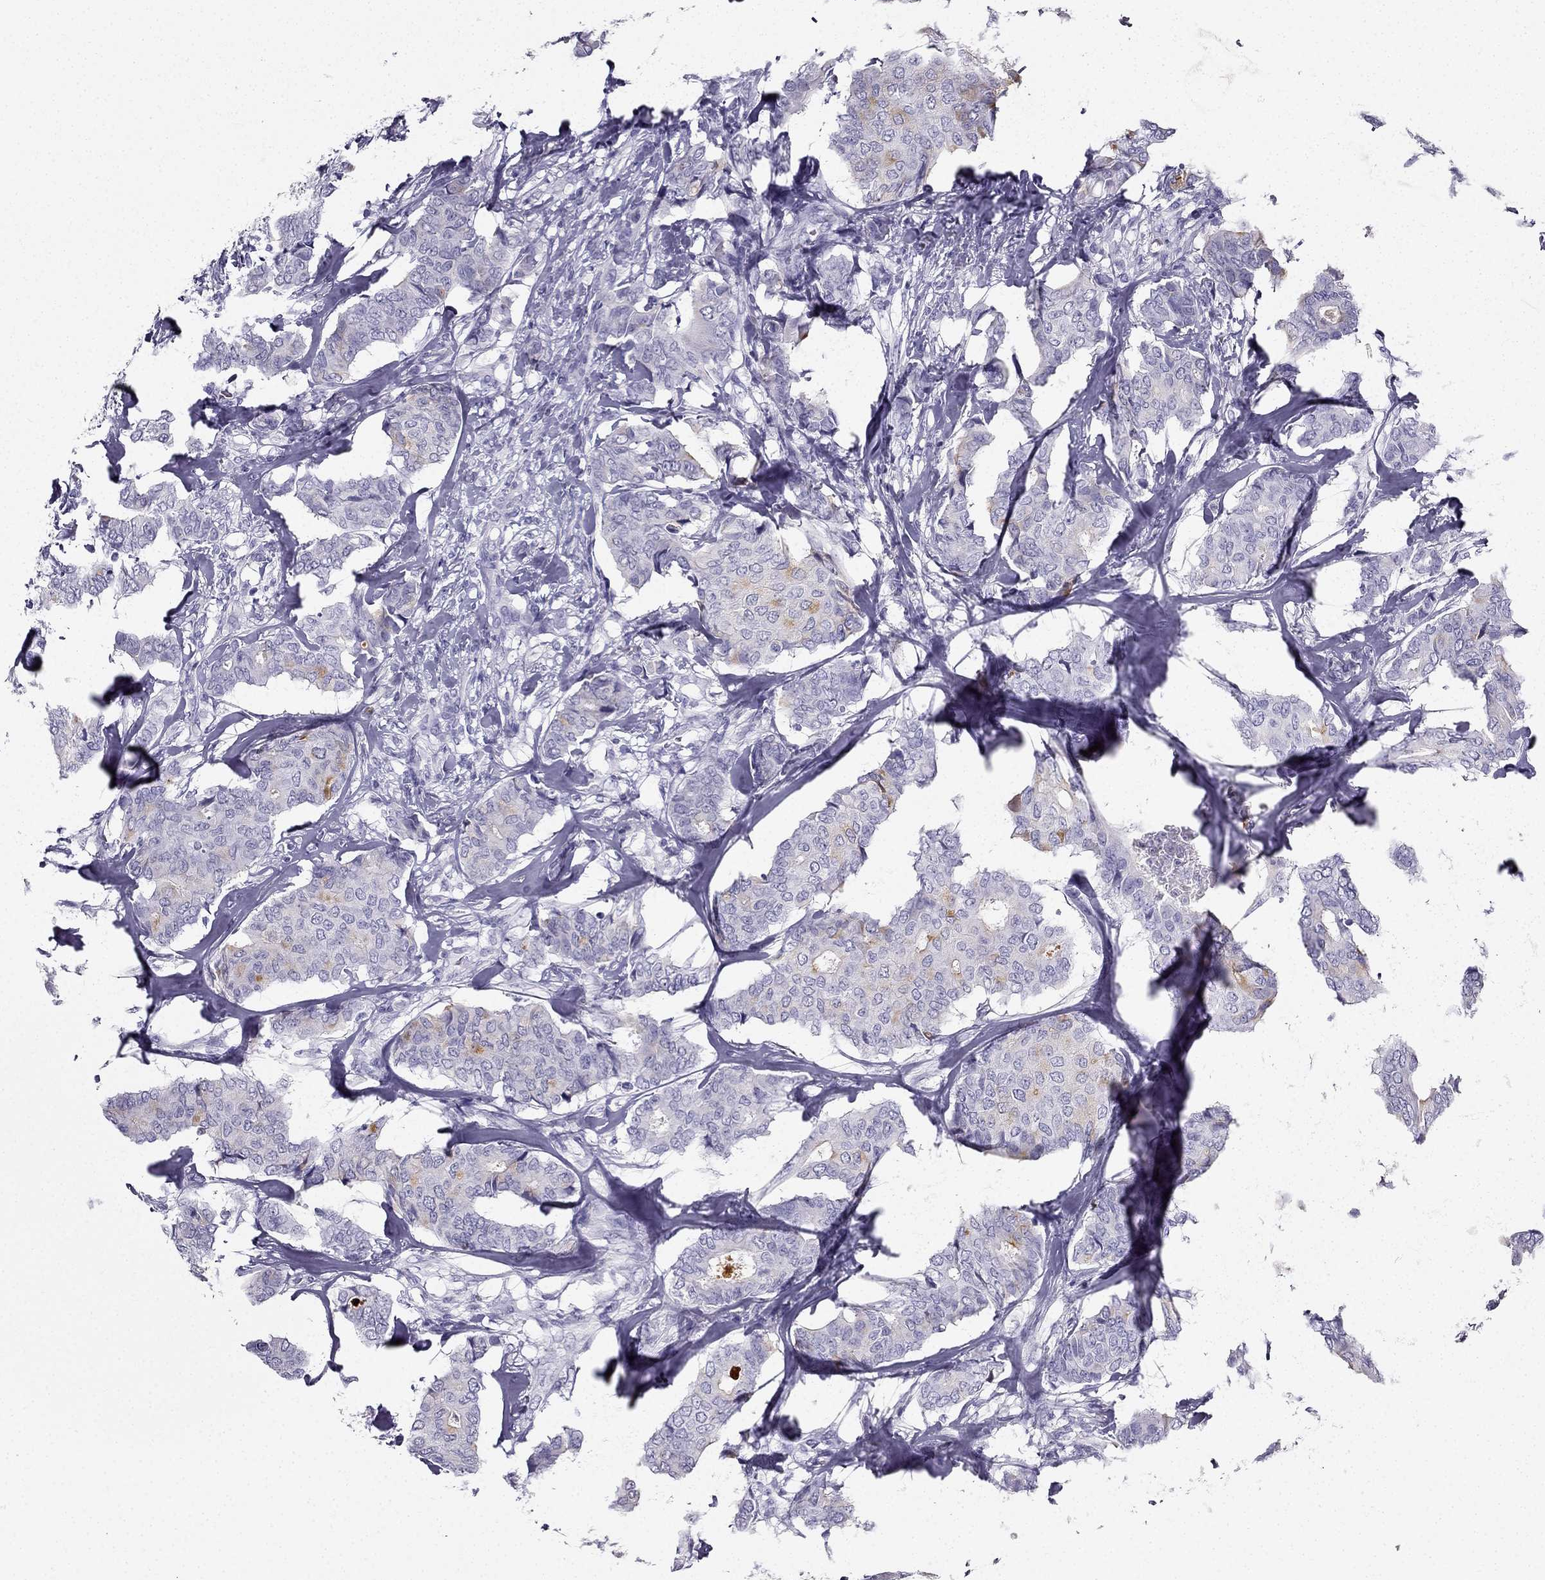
{"staining": {"intensity": "moderate", "quantity": "<25%", "location": "cytoplasmic/membranous"}, "tissue": "breast cancer", "cell_type": "Tumor cells", "image_type": "cancer", "snomed": [{"axis": "morphology", "description": "Duct carcinoma"}, {"axis": "topography", "description": "Breast"}], "caption": "Breast cancer stained with a brown dye shows moderate cytoplasmic/membranous positive expression in approximately <25% of tumor cells.", "gene": "TFF3", "patient": {"sex": "female", "age": 75}}